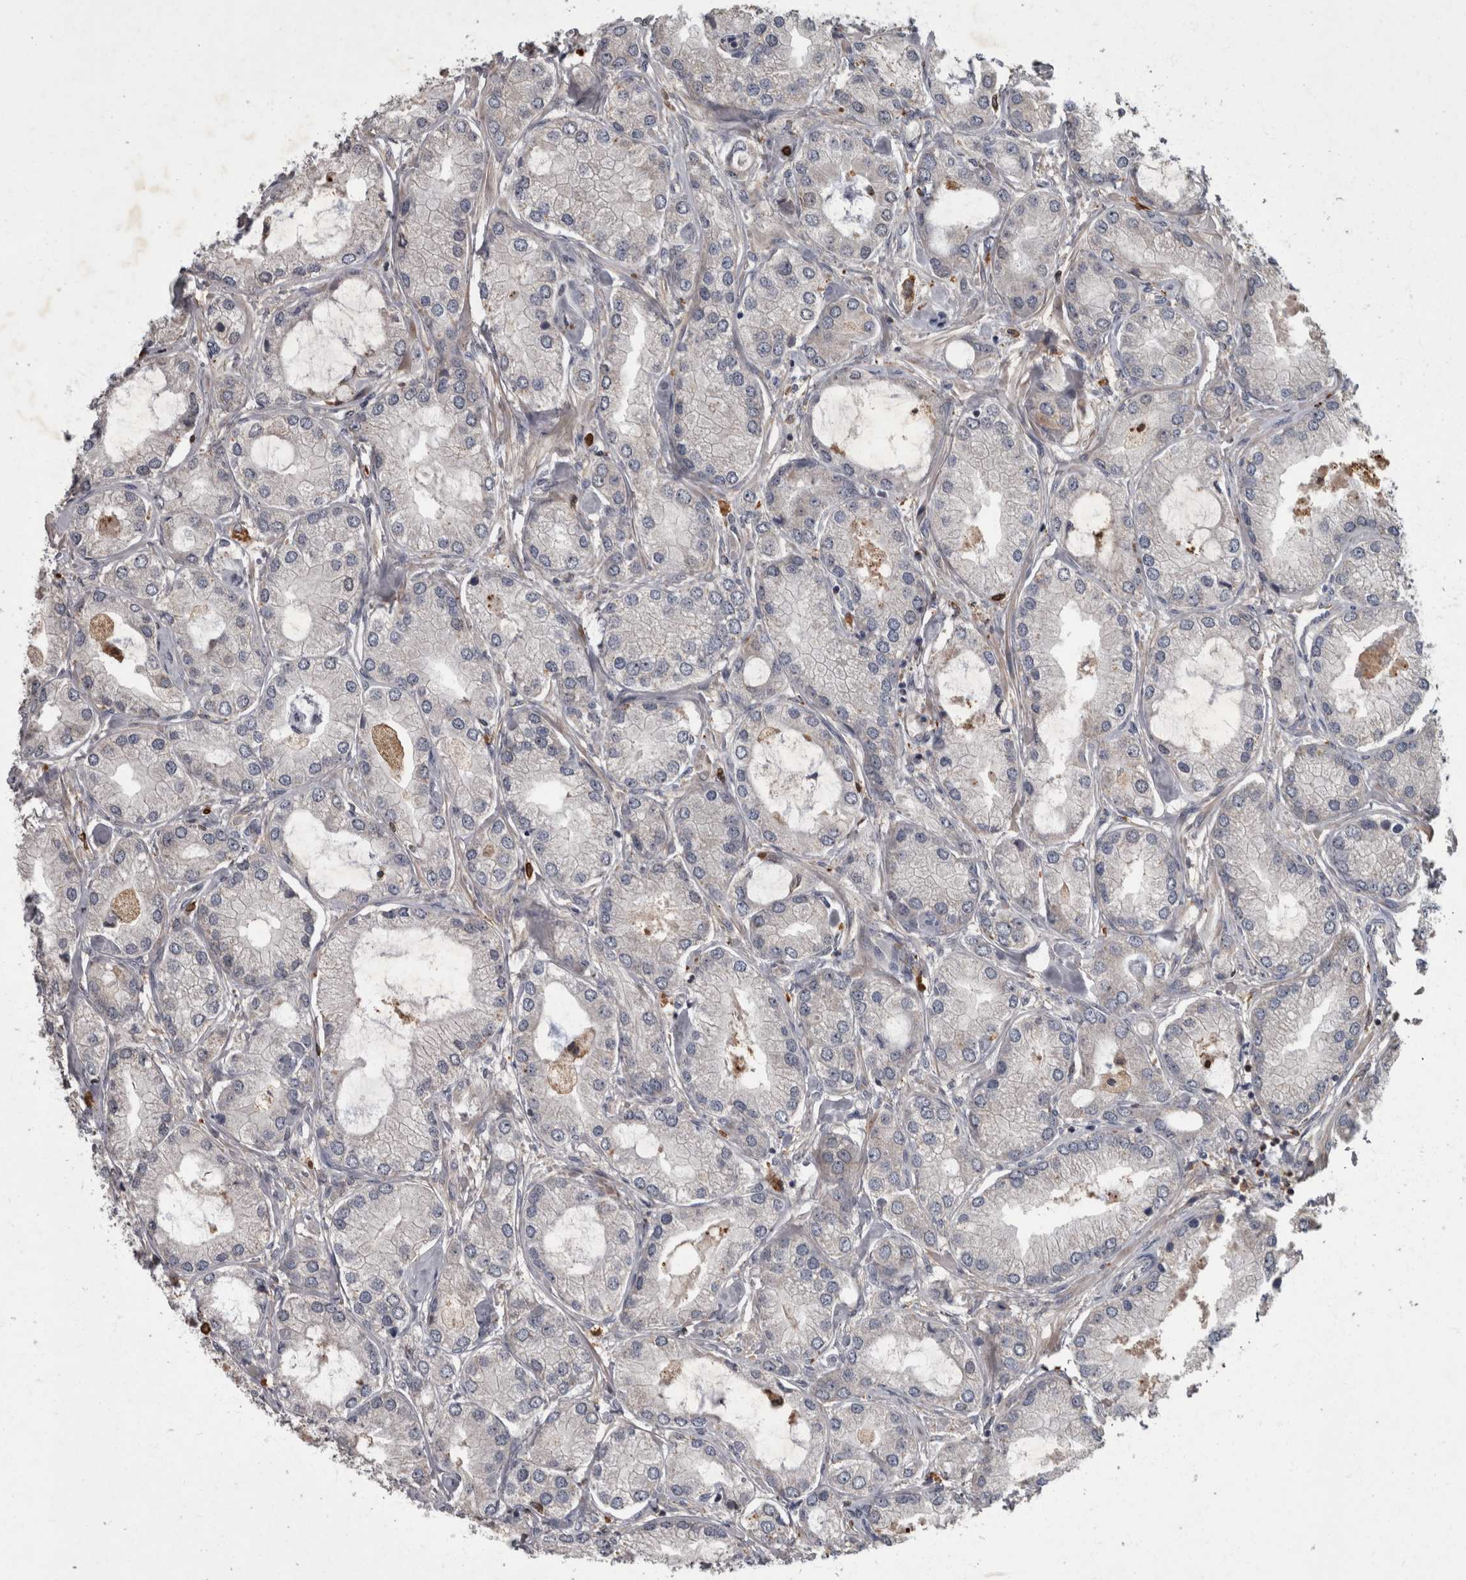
{"staining": {"intensity": "negative", "quantity": "none", "location": "none"}, "tissue": "prostate cancer", "cell_type": "Tumor cells", "image_type": "cancer", "snomed": [{"axis": "morphology", "description": "Adenocarcinoma, Low grade"}, {"axis": "topography", "description": "Prostate"}], "caption": "A histopathology image of prostate cancer stained for a protein reveals no brown staining in tumor cells.", "gene": "PPP1R3C", "patient": {"sex": "male", "age": 62}}